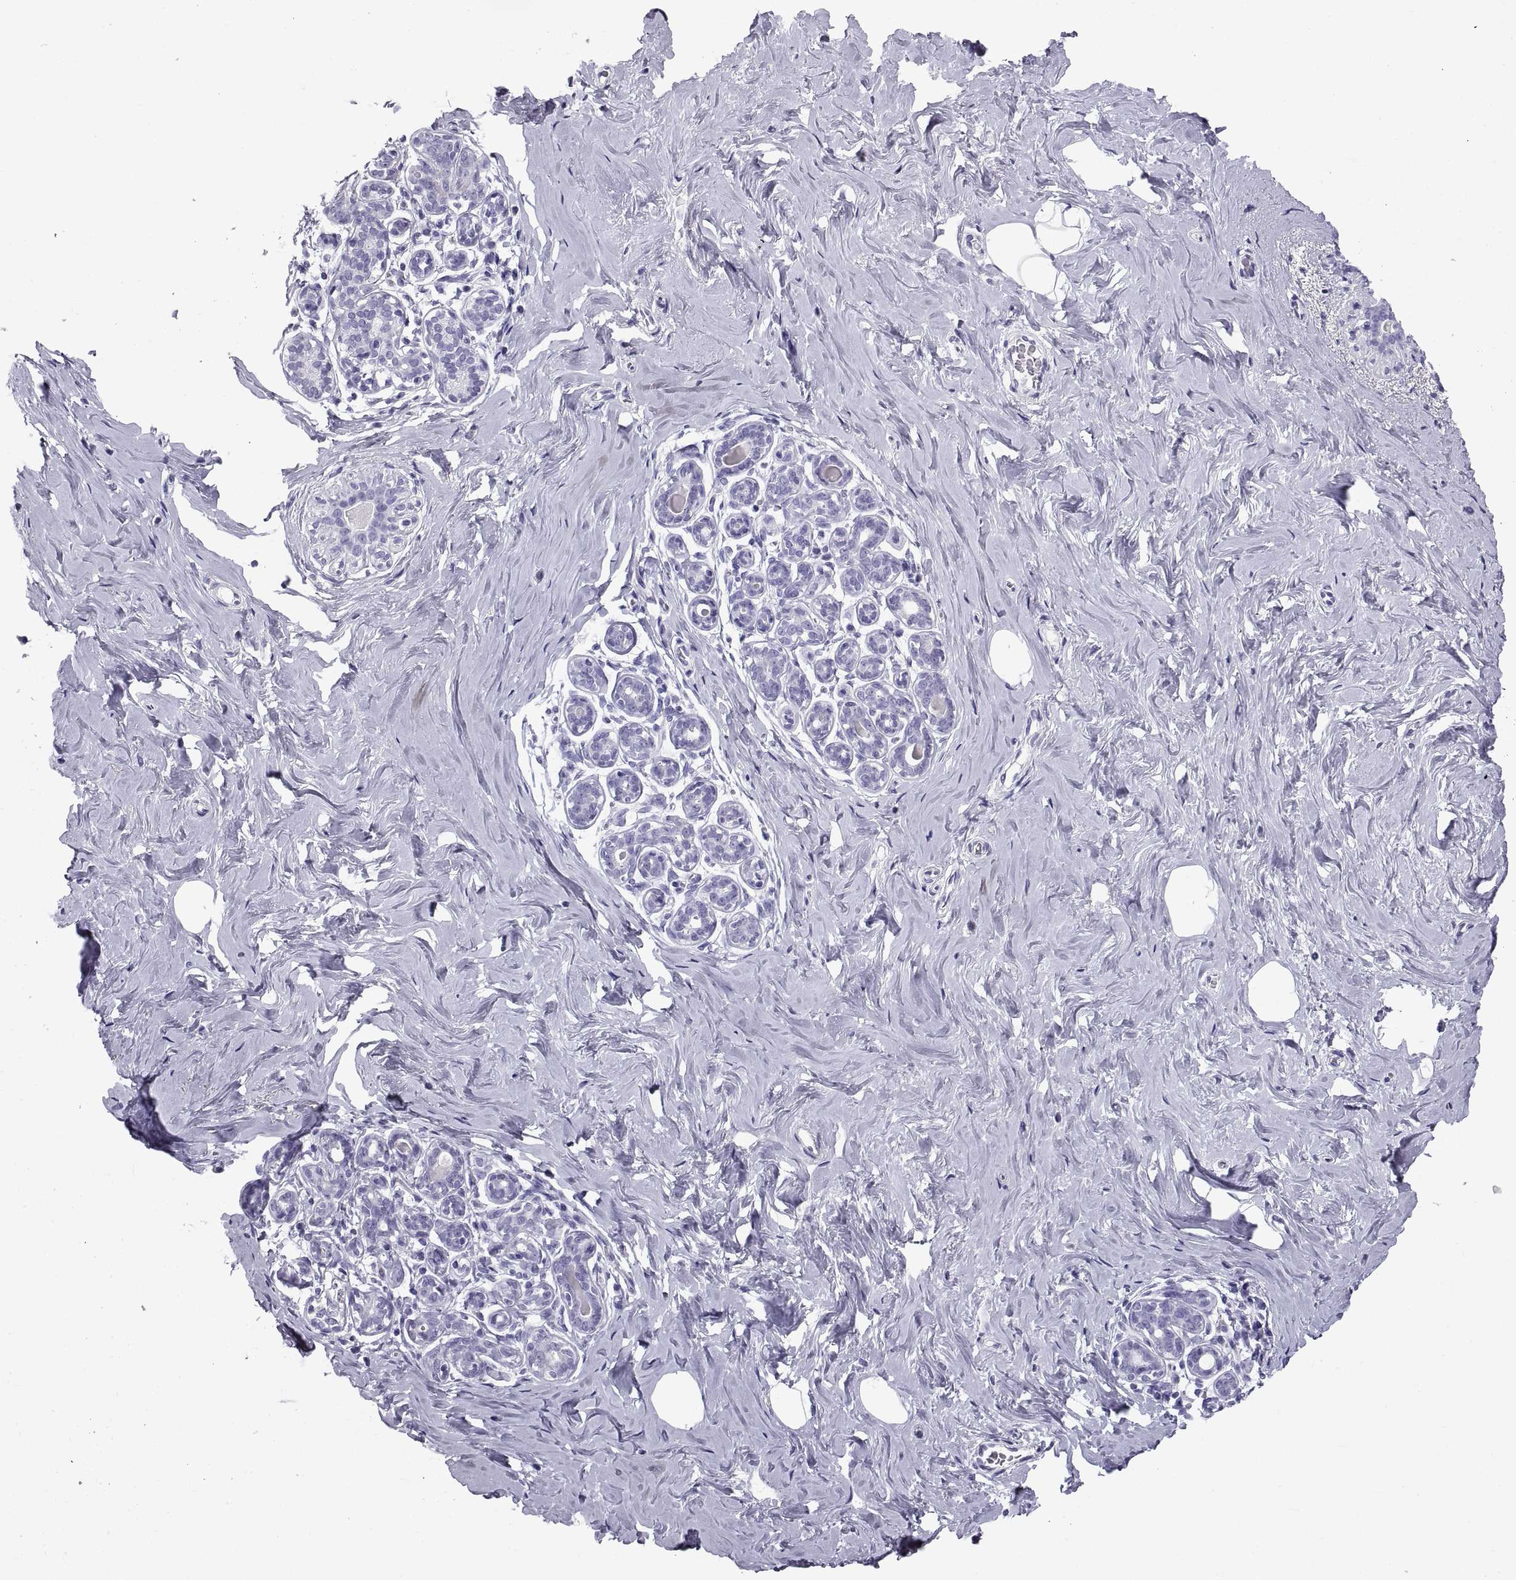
{"staining": {"intensity": "negative", "quantity": "none", "location": "none"}, "tissue": "breast", "cell_type": "Adipocytes", "image_type": "normal", "snomed": [{"axis": "morphology", "description": "Normal tissue, NOS"}, {"axis": "topography", "description": "Skin"}, {"axis": "topography", "description": "Breast"}], "caption": "Immunohistochemistry (IHC) photomicrograph of benign human breast stained for a protein (brown), which shows no staining in adipocytes.", "gene": "RLBP1", "patient": {"sex": "female", "age": 43}}